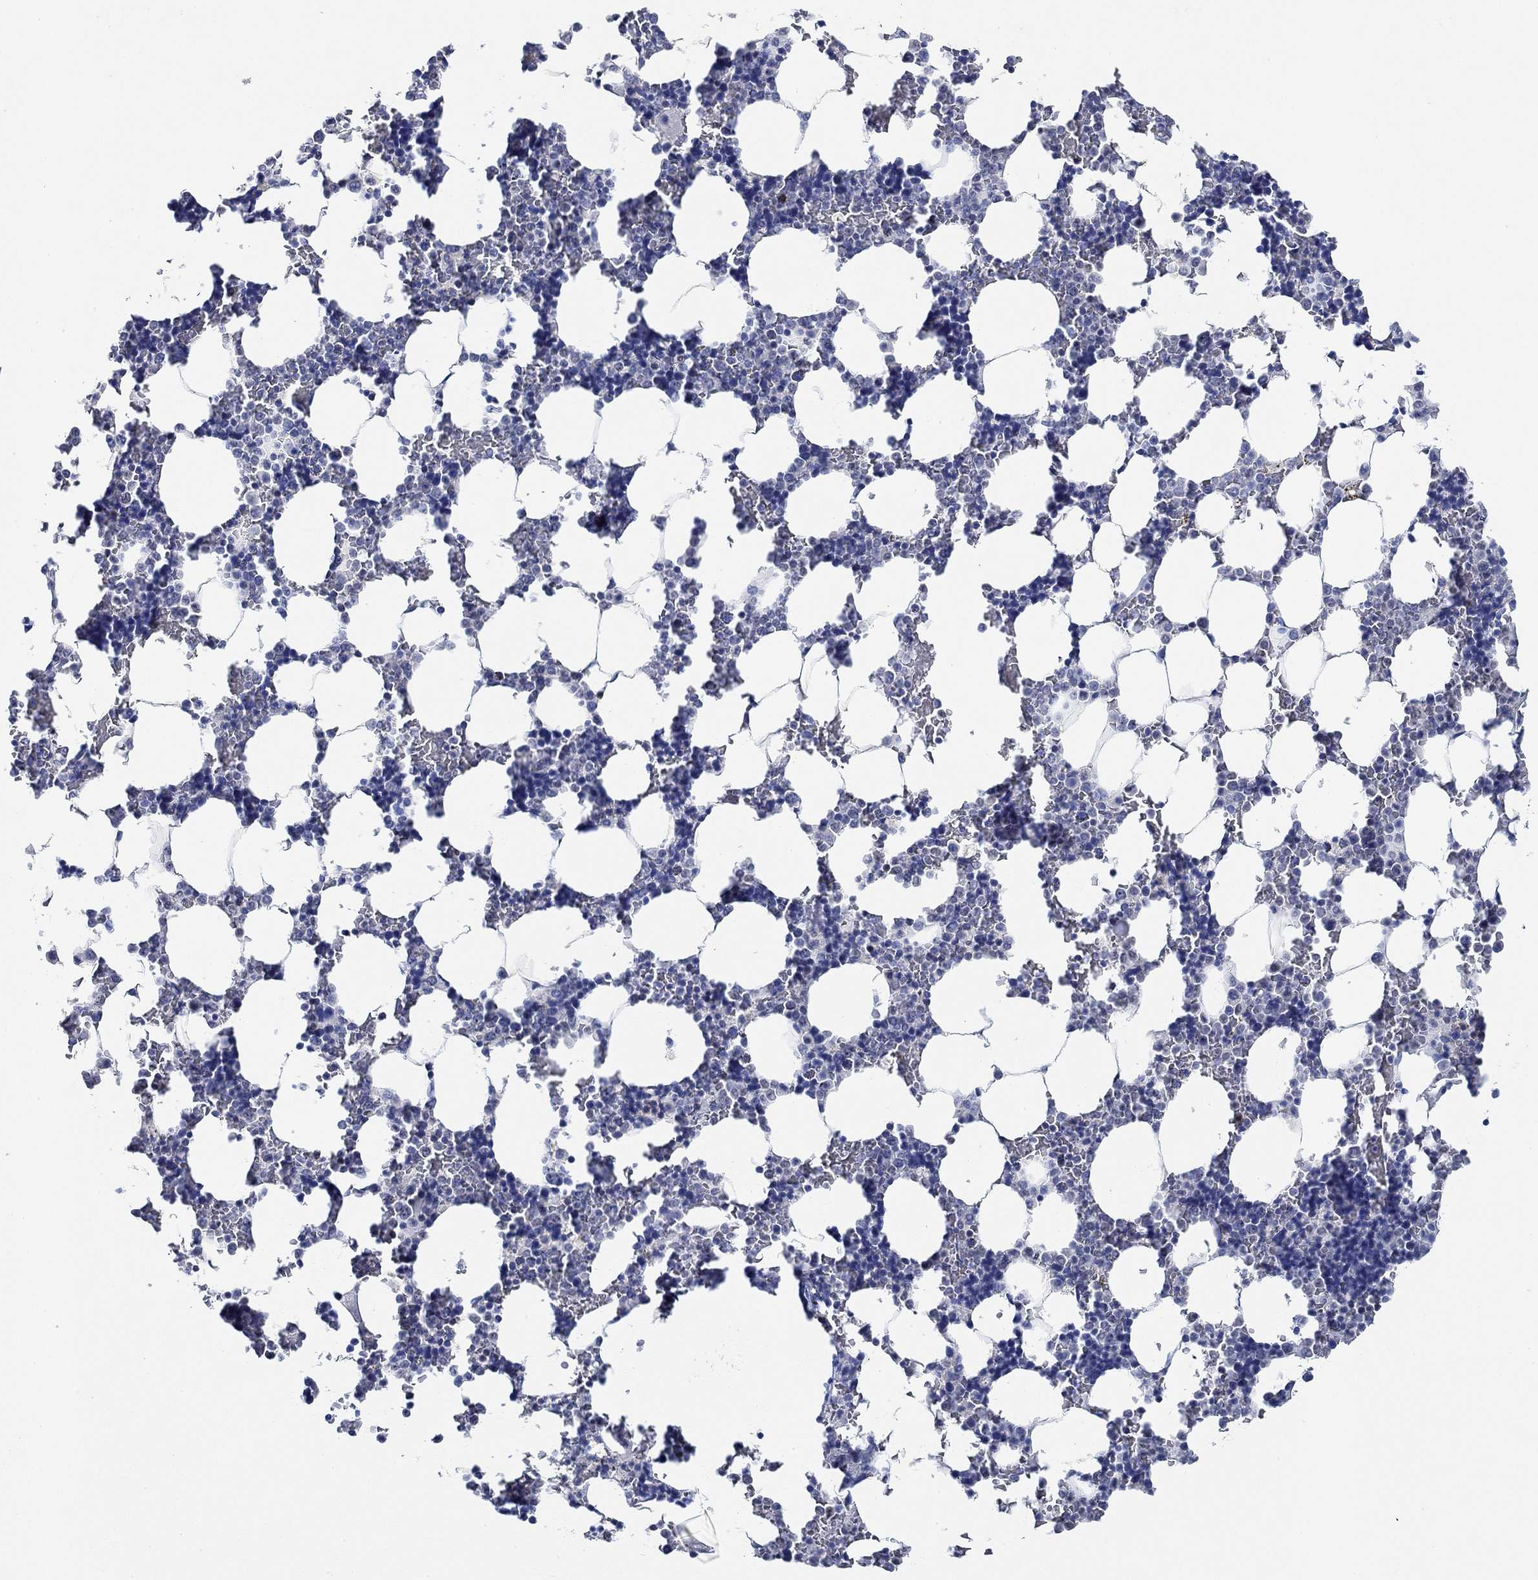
{"staining": {"intensity": "negative", "quantity": "none", "location": "none"}, "tissue": "bone marrow", "cell_type": "Hematopoietic cells", "image_type": "normal", "snomed": [{"axis": "morphology", "description": "Normal tissue, NOS"}, {"axis": "topography", "description": "Bone marrow"}], "caption": "The micrograph shows no significant expression in hematopoietic cells of bone marrow. (IHC, brightfield microscopy, high magnification).", "gene": "PPP1R17", "patient": {"sex": "male", "age": 51}}